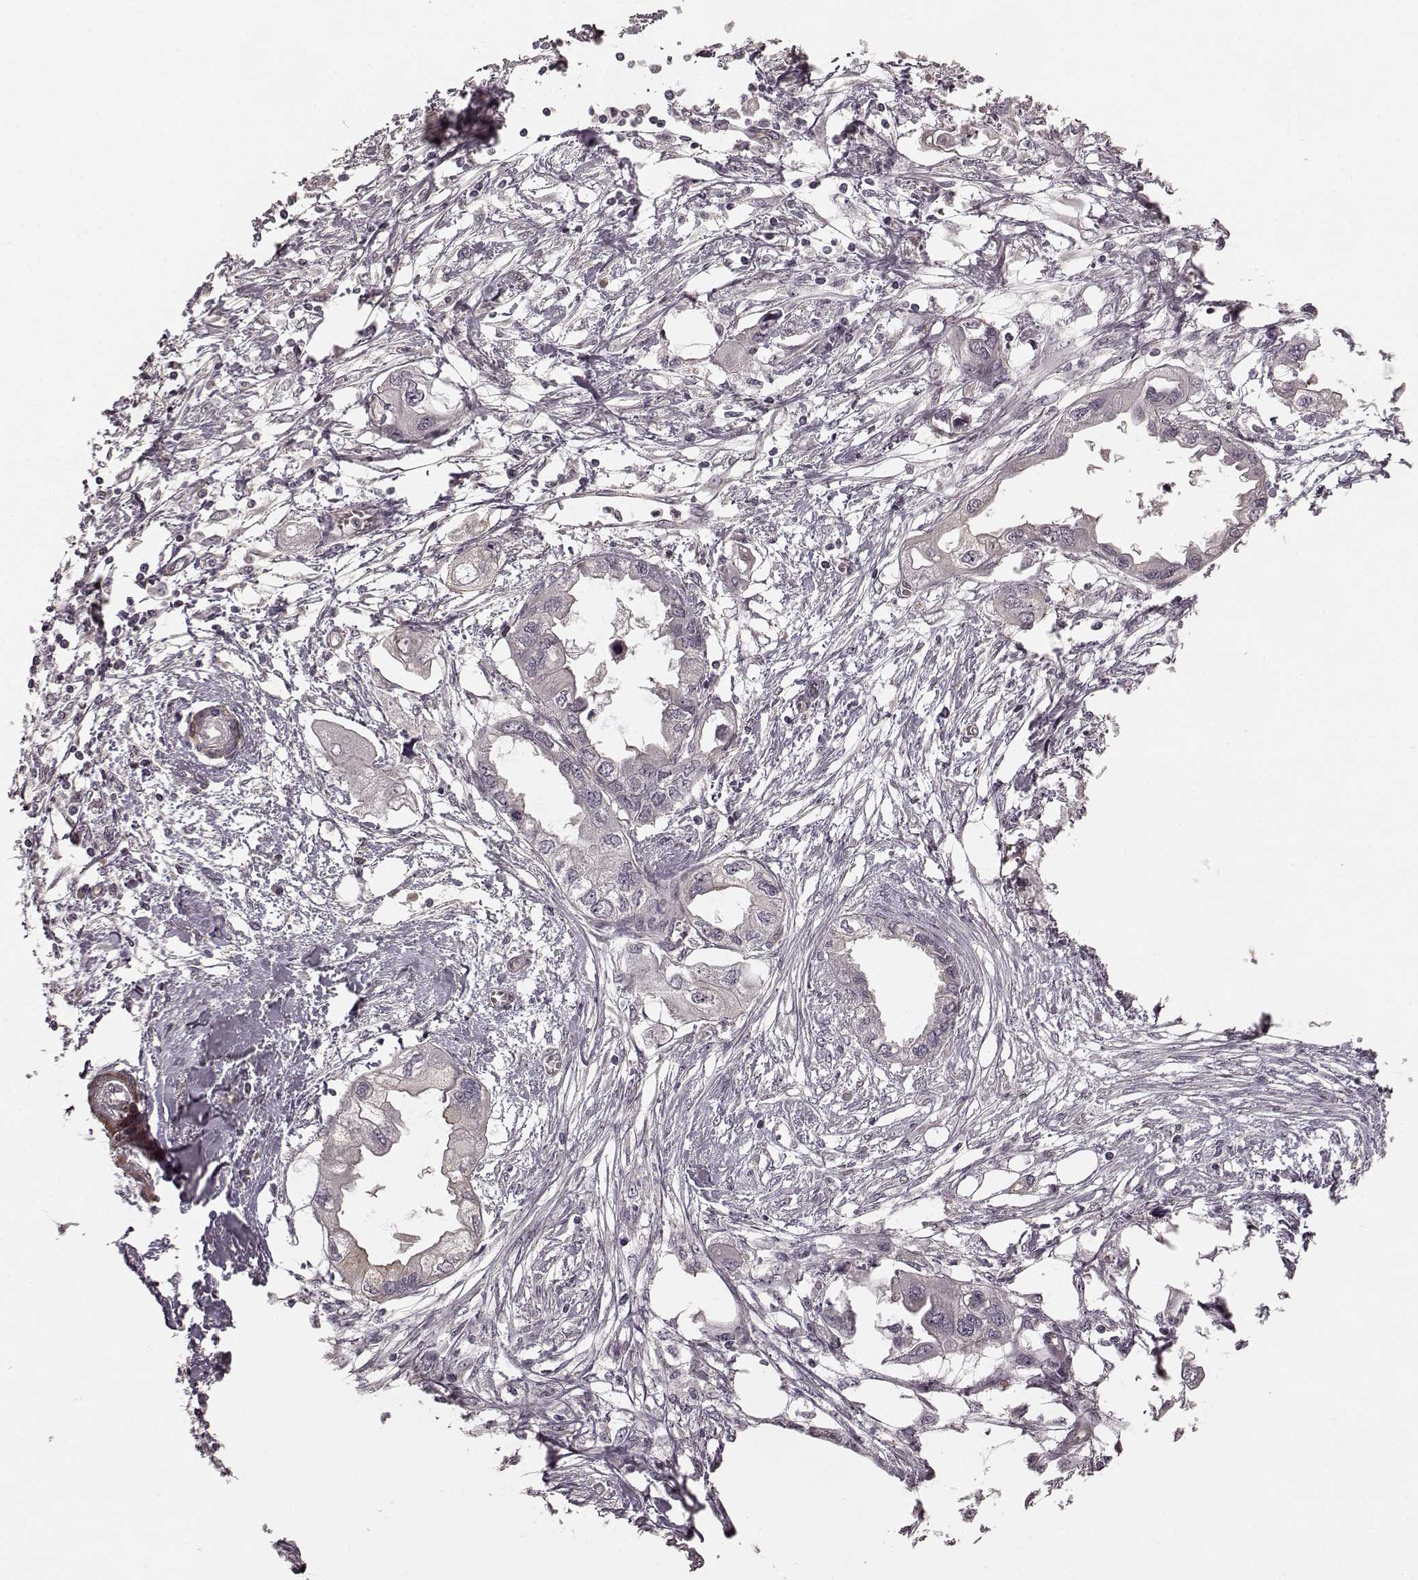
{"staining": {"intensity": "negative", "quantity": "none", "location": "none"}, "tissue": "endometrial cancer", "cell_type": "Tumor cells", "image_type": "cancer", "snomed": [{"axis": "morphology", "description": "Adenocarcinoma, NOS"}, {"axis": "morphology", "description": "Adenocarcinoma, metastatic, NOS"}, {"axis": "topography", "description": "Adipose tissue"}, {"axis": "topography", "description": "Endometrium"}], "caption": "High magnification brightfield microscopy of adenocarcinoma (endometrial) stained with DAB (brown) and counterstained with hematoxylin (blue): tumor cells show no significant staining.", "gene": "RIT2", "patient": {"sex": "female", "age": 67}}